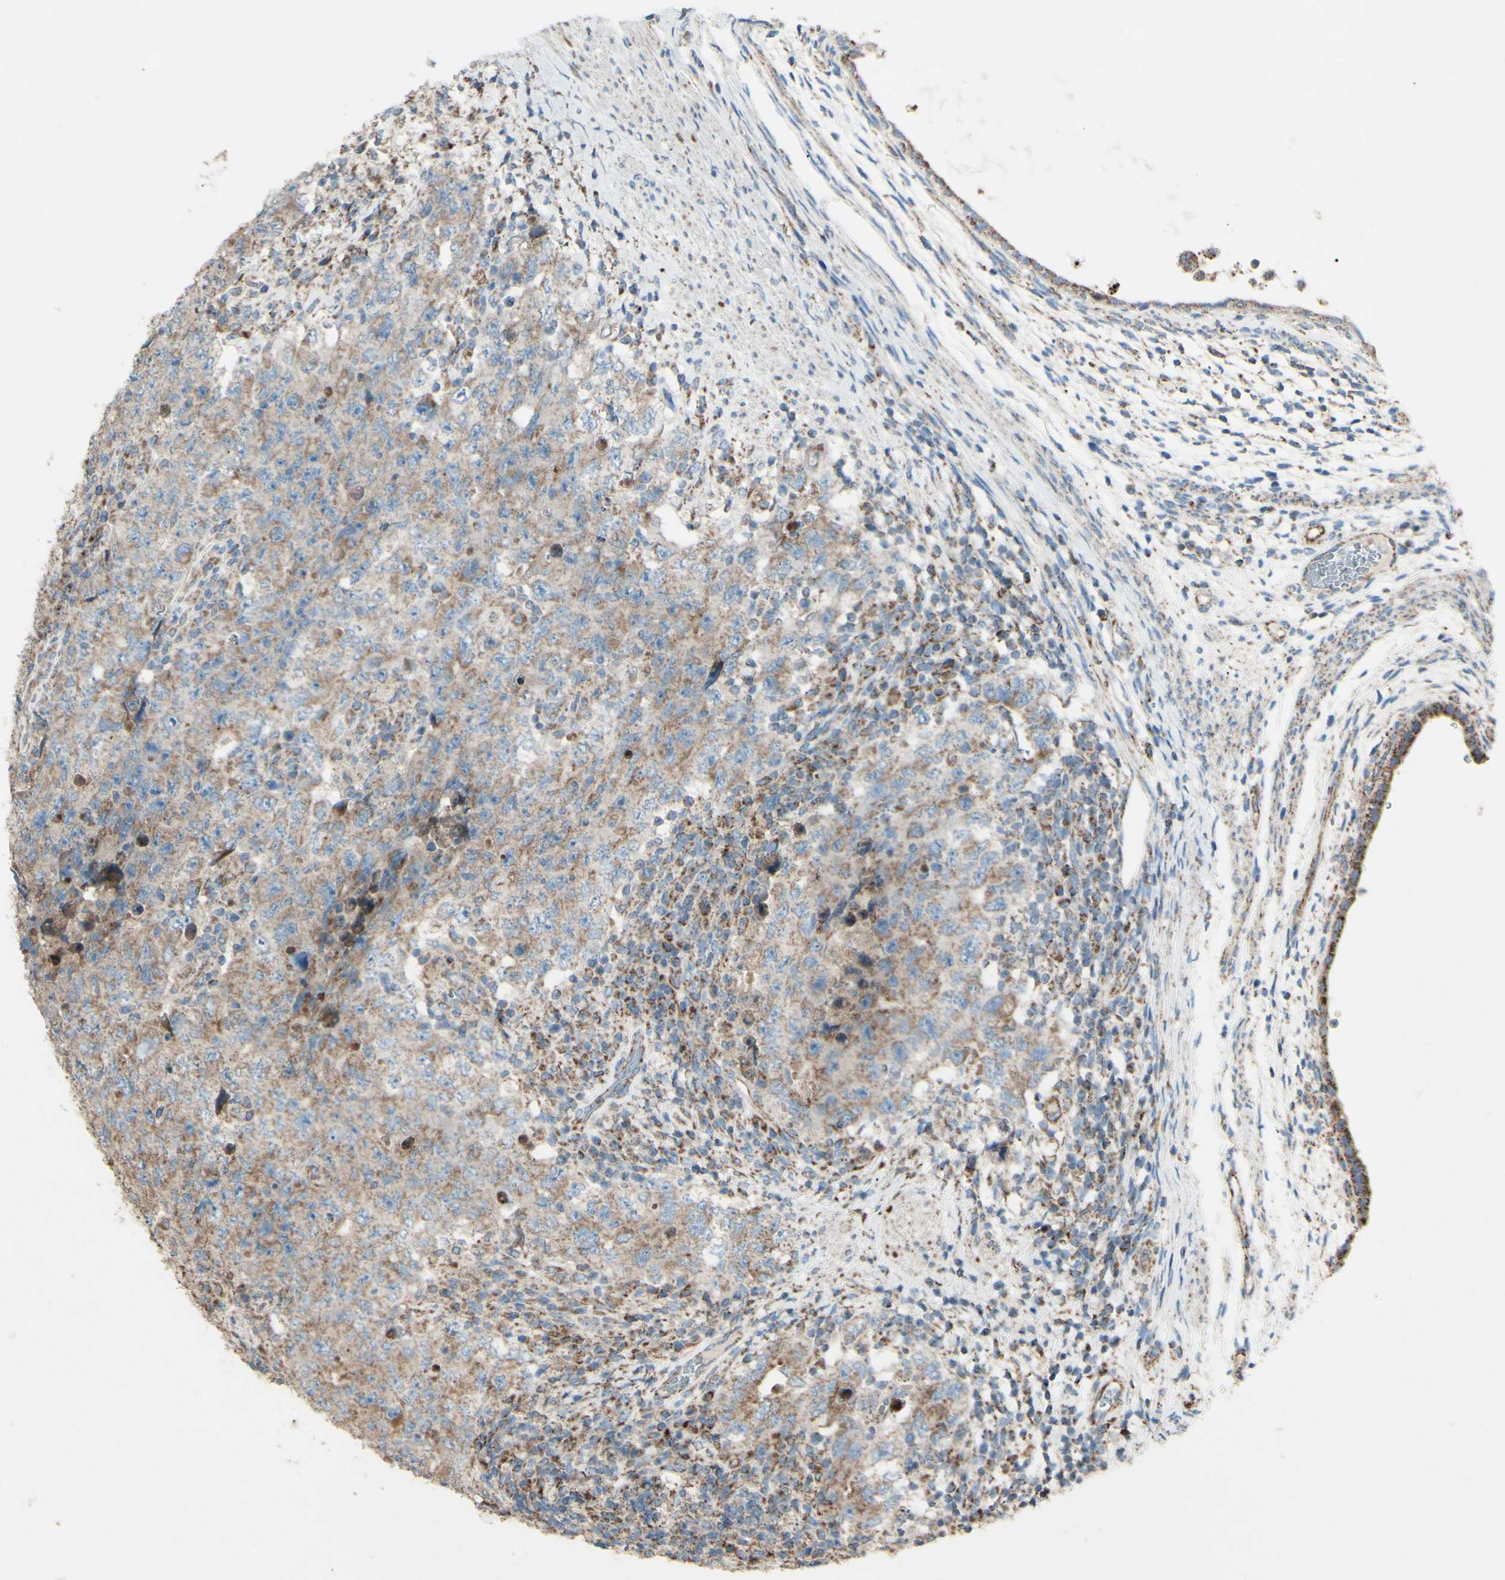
{"staining": {"intensity": "moderate", "quantity": ">75%", "location": "cytoplasmic/membranous"}, "tissue": "testis cancer", "cell_type": "Tumor cells", "image_type": "cancer", "snomed": [{"axis": "morphology", "description": "Carcinoma, Embryonal, NOS"}, {"axis": "topography", "description": "Testis"}], "caption": "A brown stain labels moderate cytoplasmic/membranous positivity of a protein in embryonal carcinoma (testis) tumor cells. (IHC, brightfield microscopy, high magnification).", "gene": "RHOT1", "patient": {"sex": "male", "age": 26}}